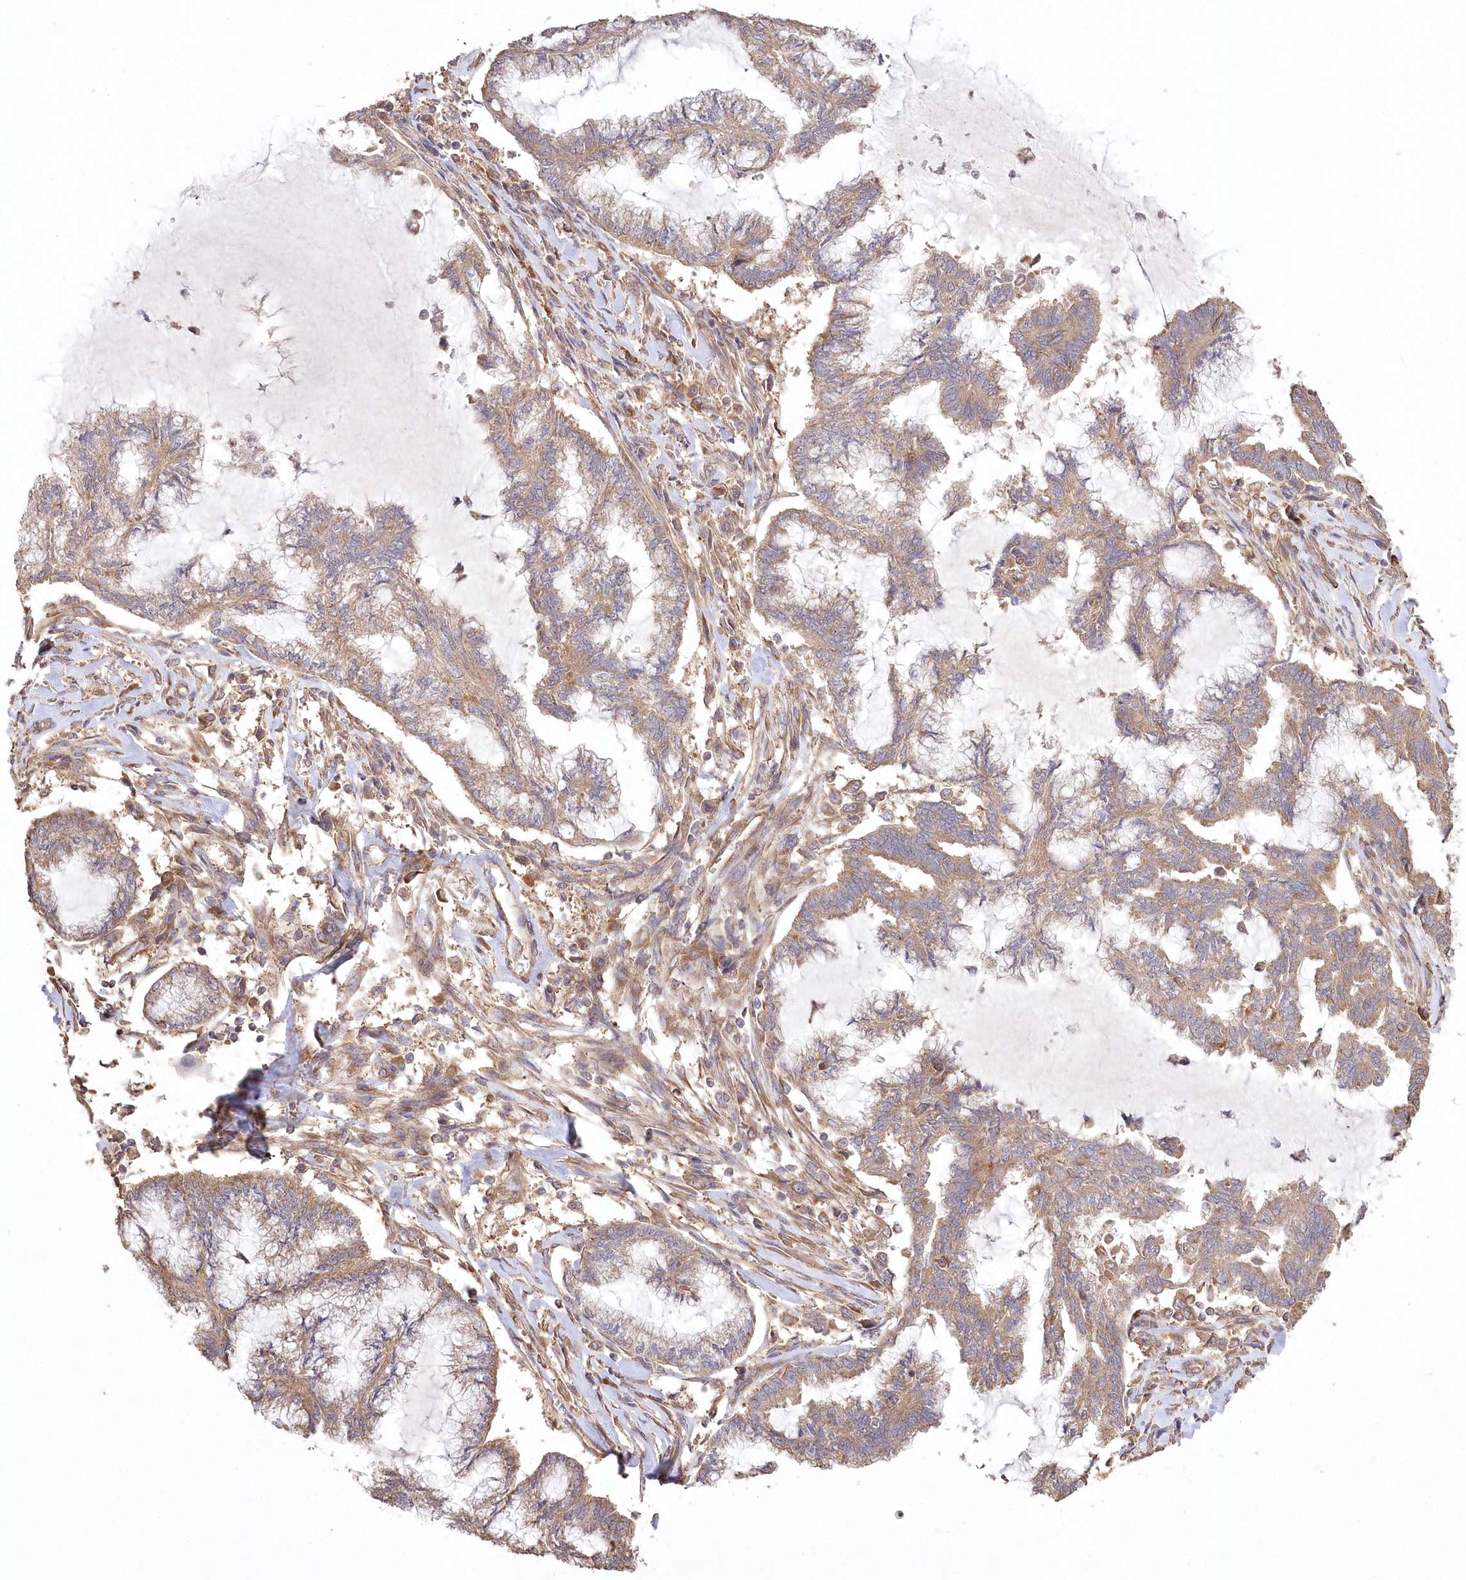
{"staining": {"intensity": "moderate", "quantity": ">75%", "location": "cytoplasmic/membranous"}, "tissue": "endometrial cancer", "cell_type": "Tumor cells", "image_type": "cancer", "snomed": [{"axis": "morphology", "description": "Adenocarcinoma, NOS"}, {"axis": "topography", "description": "Endometrium"}], "caption": "About >75% of tumor cells in endometrial adenocarcinoma demonstrate moderate cytoplasmic/membranous protein expression as visualized by brown immunohistochemical staining.", "gene": "PRSS53", "patient": {"sex": "female", "age": 86}}